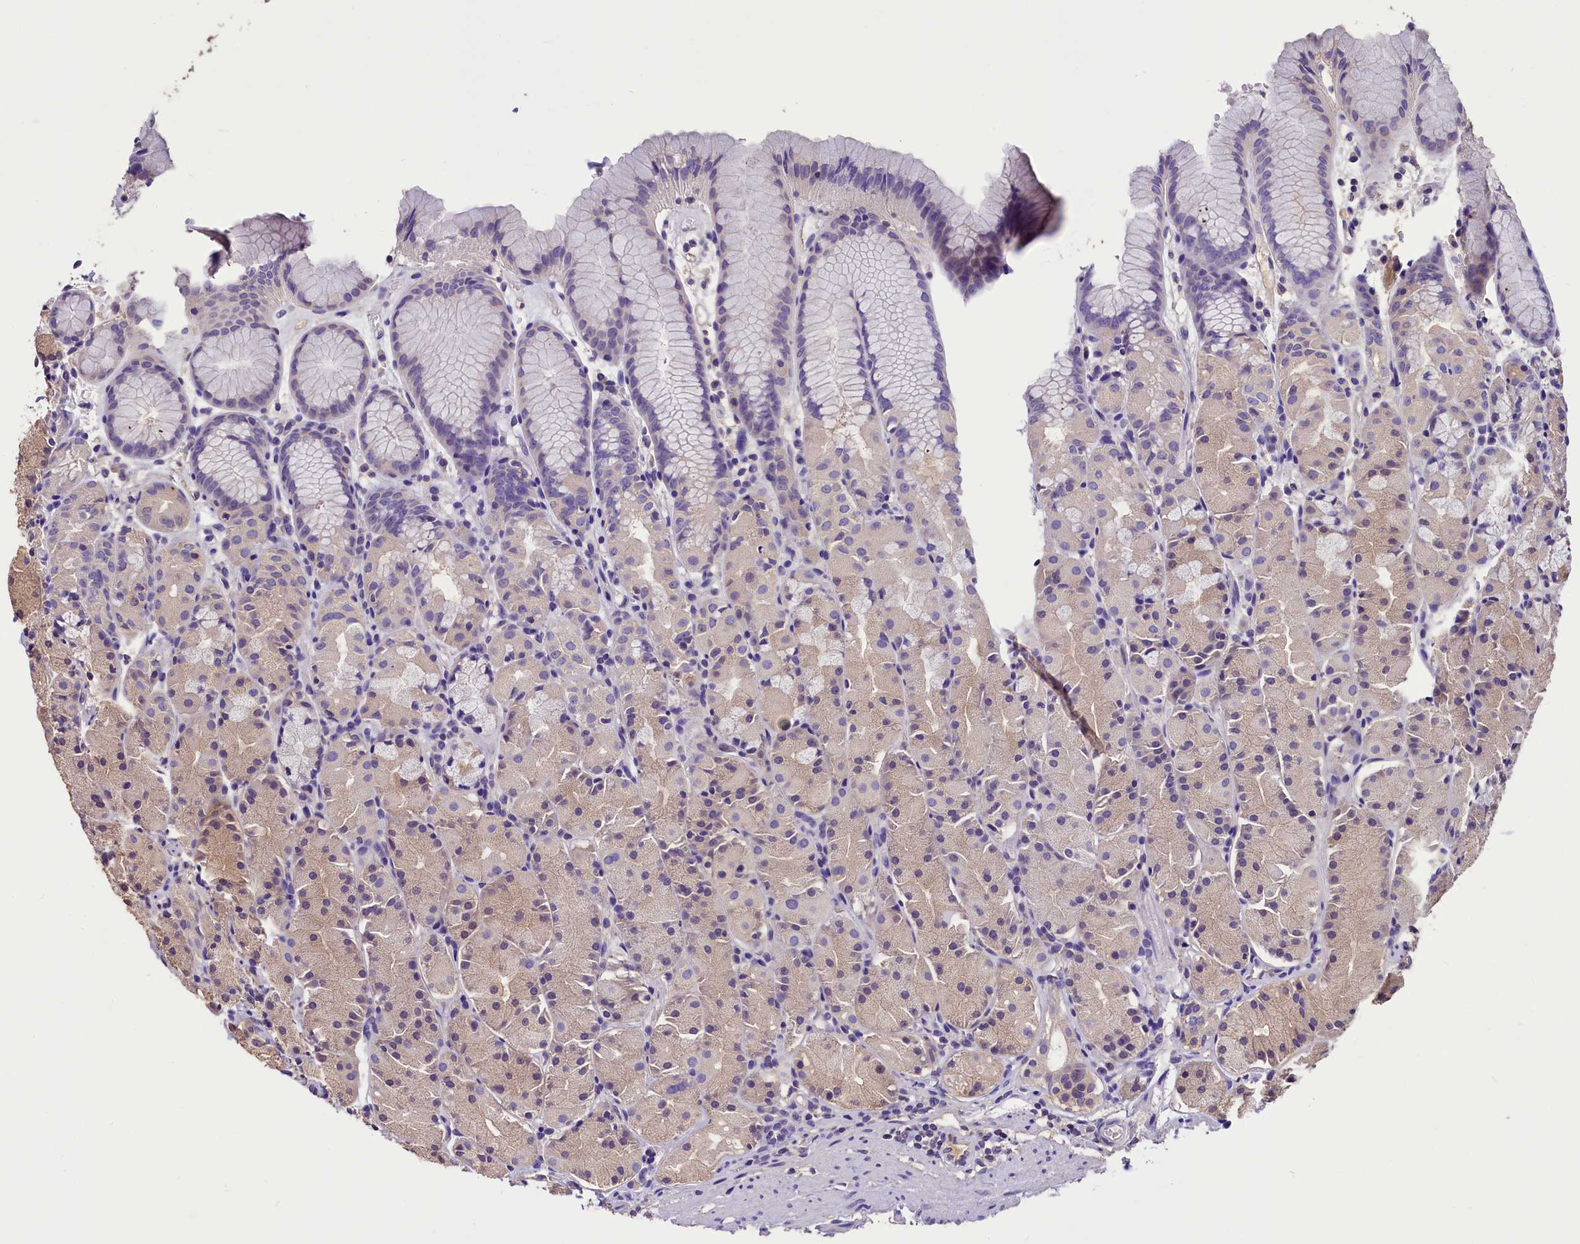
{"staining": {"intensity": "moderate", "quantity": "<25%", "location": "cytoplasmic/membranous"}, "tissue": "stomach", "cell_type": "Glandular cells", "image_type": "normal", "snomed": [{"axis": "morphology", "description": "Normal tissue, NOS"}, {"axis": "topography", "description": "Stomach, upper"}], "caption": "Benign stomach was stained to show a protein in brown. There is low levels of moderate cytoplasmic/membranous staining in approximately <25% of glandular cells.", "gene": "AP3B2", "patient": {"sex": "male", "age": 47}}